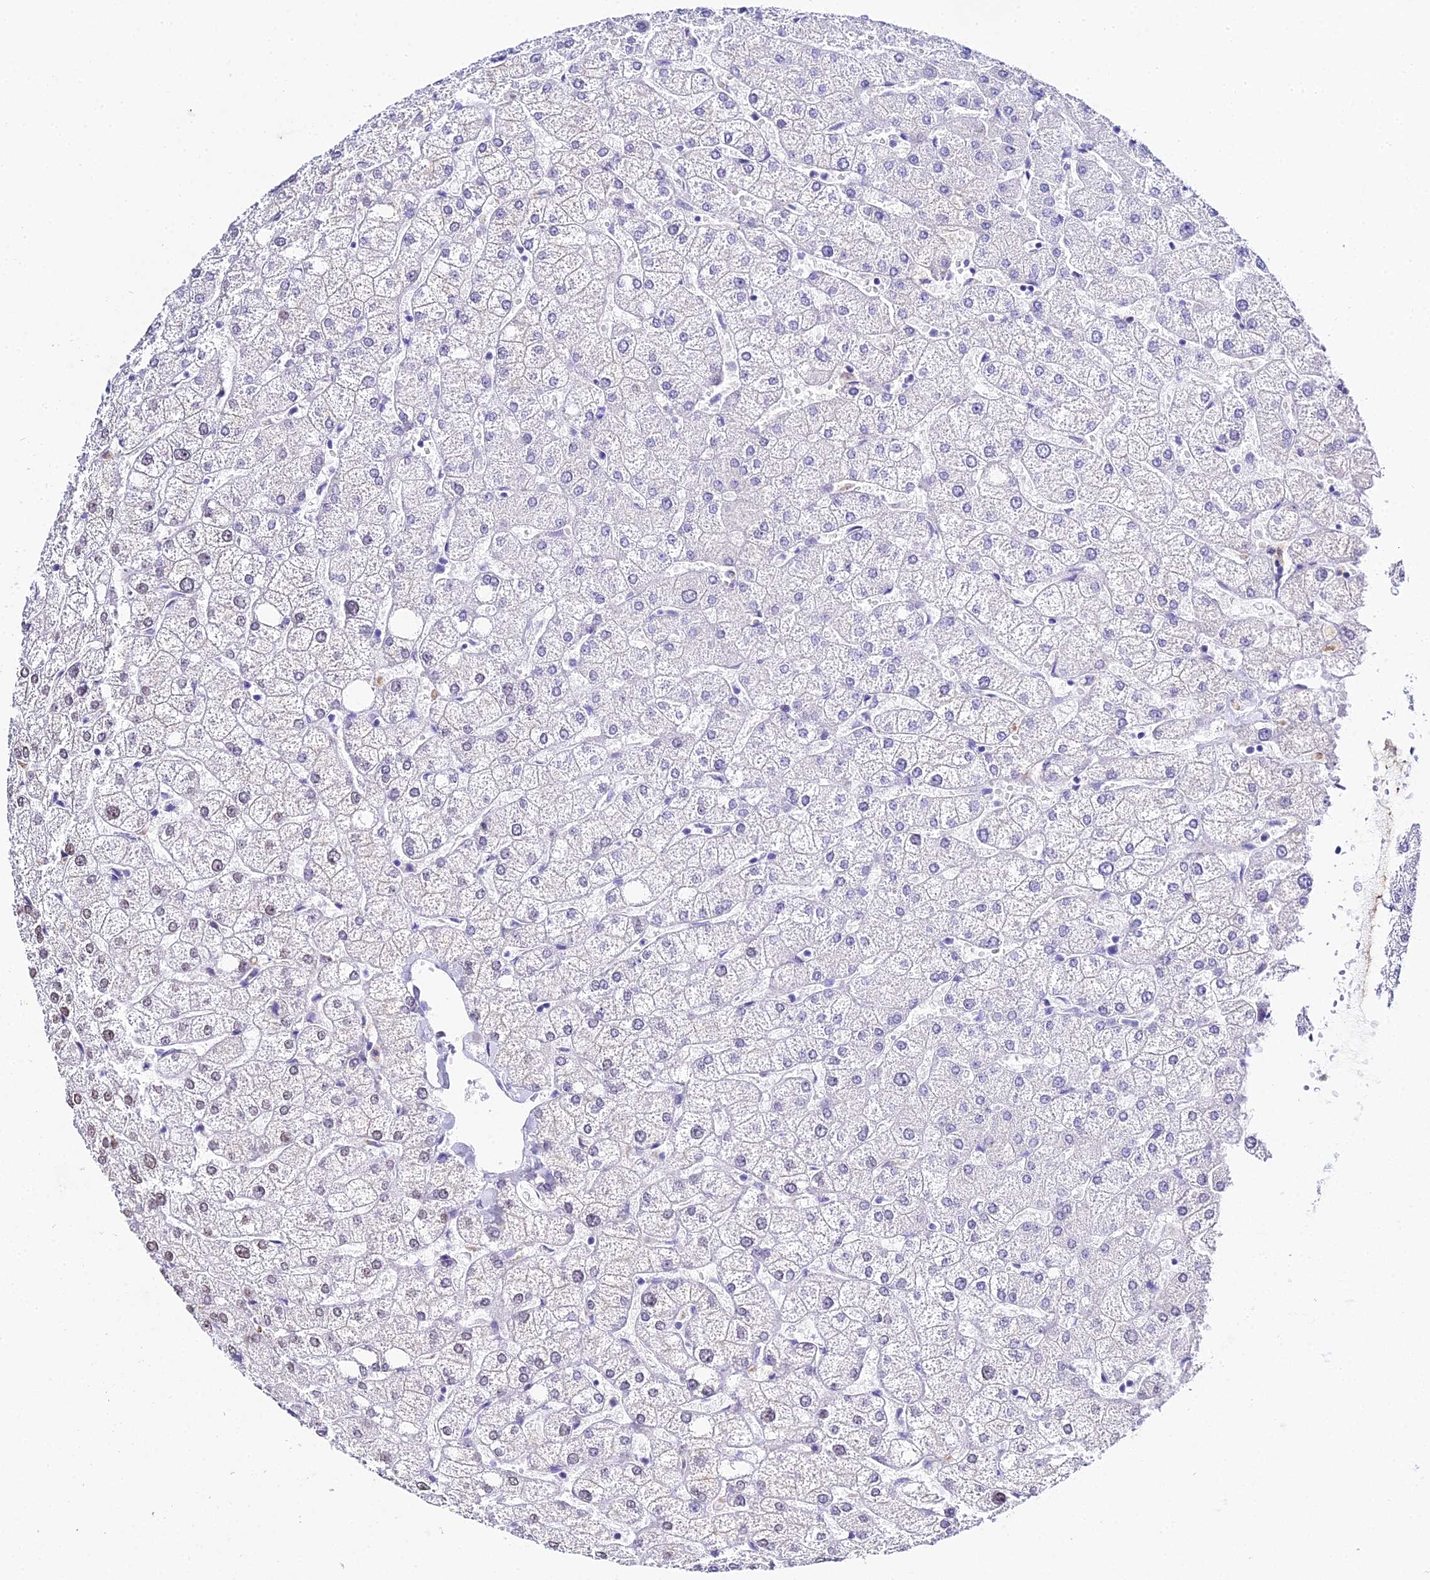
{"staining": {"intensity": "negative", "quantity": "none", "location": "none"}, "tissue": "liver", "cell_type": "Cholangiocytes", "image_type": "normal", "snomed": [{"axis": "morphology", "description": "Normal tissue, NOS"}, {"axis": "topography", "description": "Liver"}], "caption": "DAB (3,3'-diaminobenzidine) immunohistochemical staining of unremarkable liver exhibits no significant staining in cholangiocytes.", "gene": "POFUT2", "patient": {"sex": "female", "age": 54}}